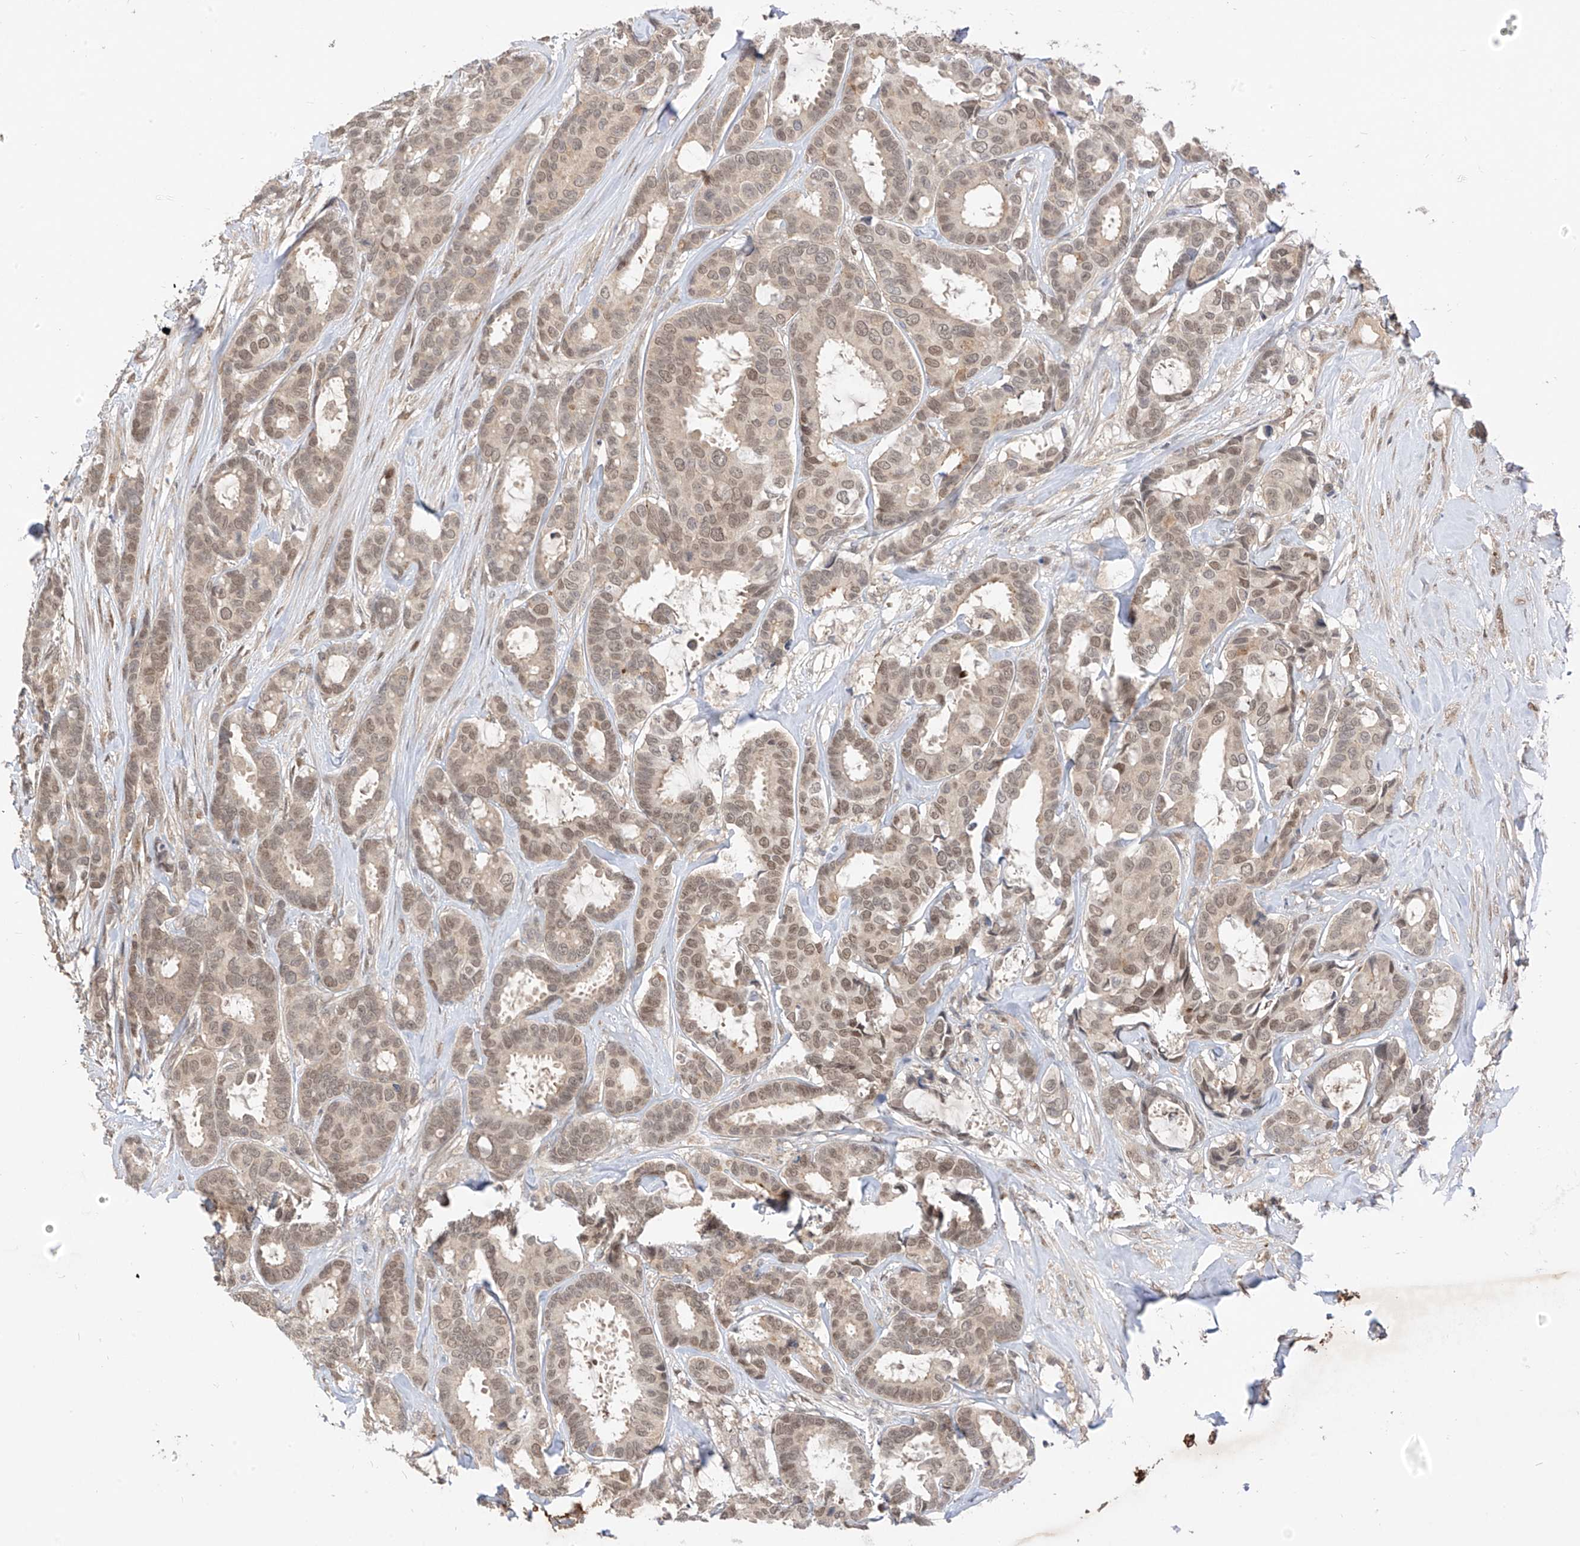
{"staining": {"intensity": "weak", "quantity": "25%-75%", "location": "nuclear"}, "tissue": "breast cancer", "cell_type": "Tumor cells", "image_type": "cancer", "snomed": [{"axis": "morphology", "description": "Duct carcinoma"}, {"axis": "topography", "description": "Breast"}], "caption": "Breast cancer (invasive ductal carcinoma) stained with a protein marker exhibits weak staining in tumor cells.", "gene": "MRTFA", "patient": {"sex": "female", "age": 87}}